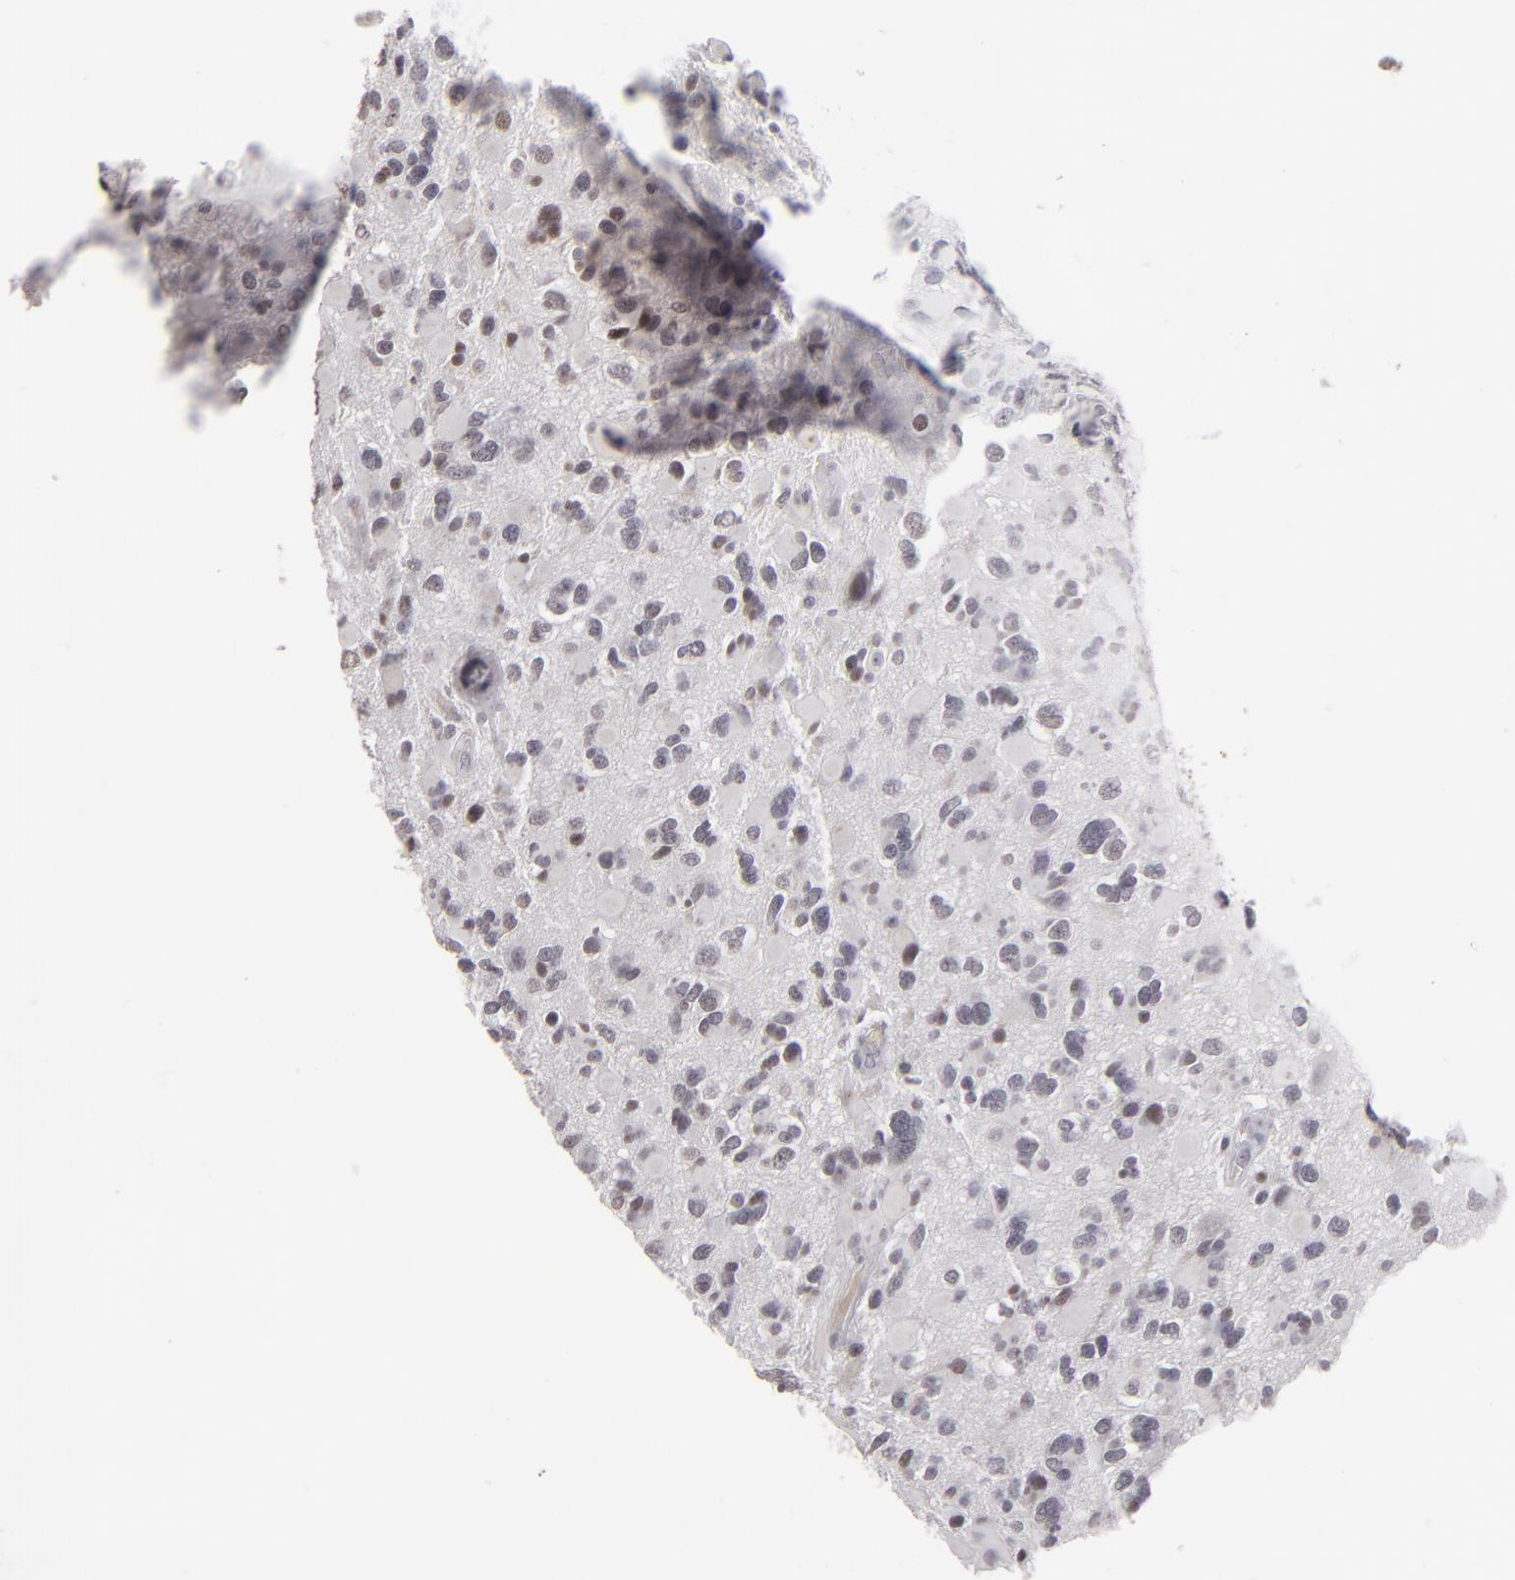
{"staining": {"intensity": "negative", "quantity": "none", "location": "none"}, "tissue": "glioma", "cell_type": "Tumor cells", "image_type": "cancer", "snomed": [{"axis": "morphology", "description": "Glioma, malignant, High grade"}, {"axis": "topography", "description": "Brain"}], "caption": "Protein analysis of high-grade glioma (malignant) reveals no significant expression in tumor cells.", "gene": "CLDN2", "patient": {"sex": "female", "age": 37}}